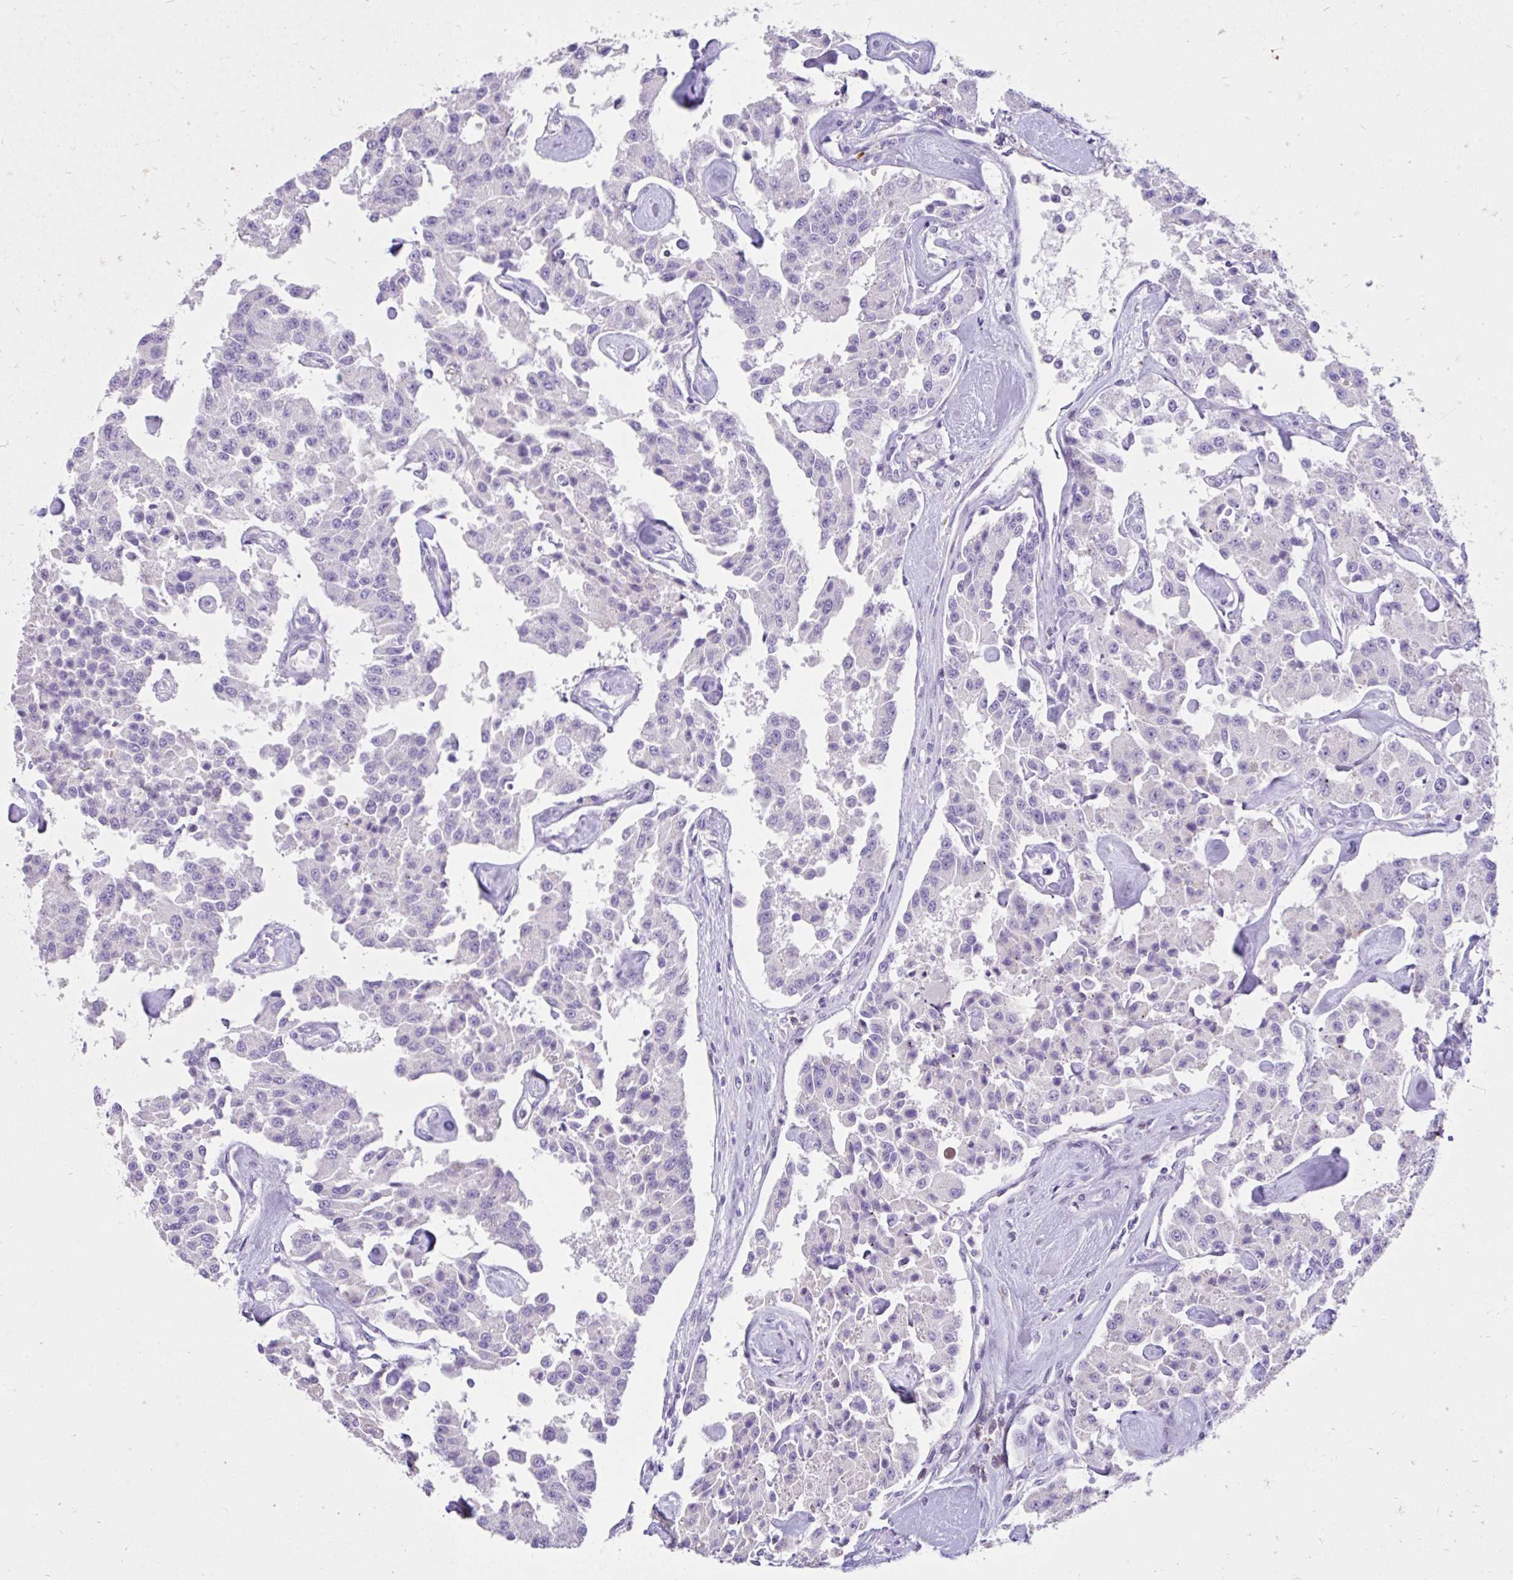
{"staining": {"intensity": "negative", "quantity": "none", "location": "none"}, "tissue": "carcinoid", "cell_type": "Tumor cells", "image_type": "cancer", "snomed": [{"axis": "morphology", "description": "Carcinoid, malignant, NOS"}, {"axis": "topography", "description": "Pancreas"}], "caption": "Tumor cells show no significant protein expression in carcinoid (malignant).", "gene": "NHLH2", "patient": {"sex": "male", "age": 41}}